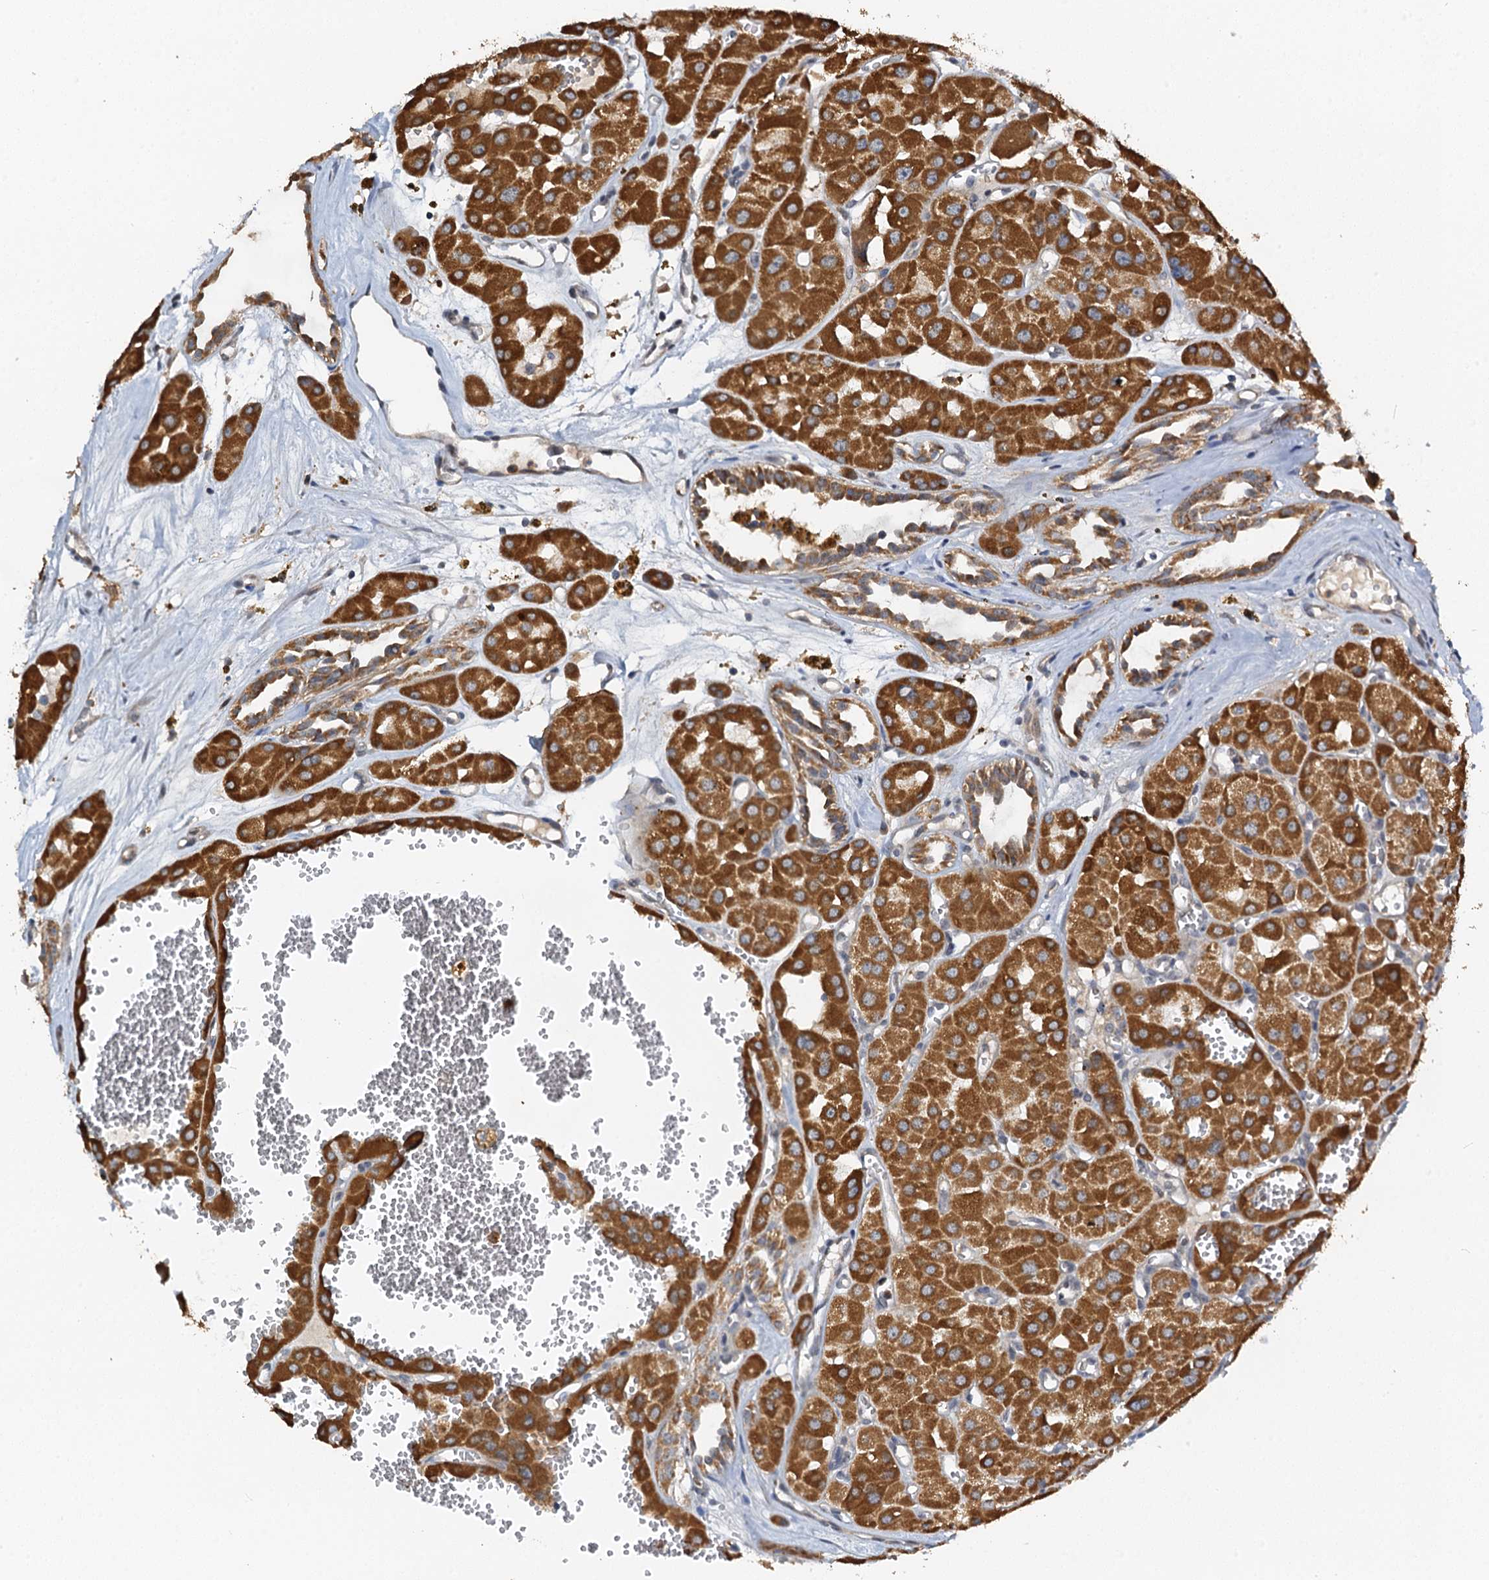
{"staining": {"intensity": "strong", "quantity": ">75%", "location": "cytoplasmic/membranous"}, "tissue": "renal cancer", "cell_type": "Tumor cells", "image_type": "cancer", "snomed": [{"axis": "morphology", "description": "Carcinoma, NOS"}, {"axis": "topography", "description": "Kidney"}], "caption": "Immunohistochemical staining of carcinoma (renal) reveals strong cytoplasmic/membranous protein positivity in about >75% of tumor cells.", "gene": "ZNF606", "patient": {"sex": "female", "age": 75}}